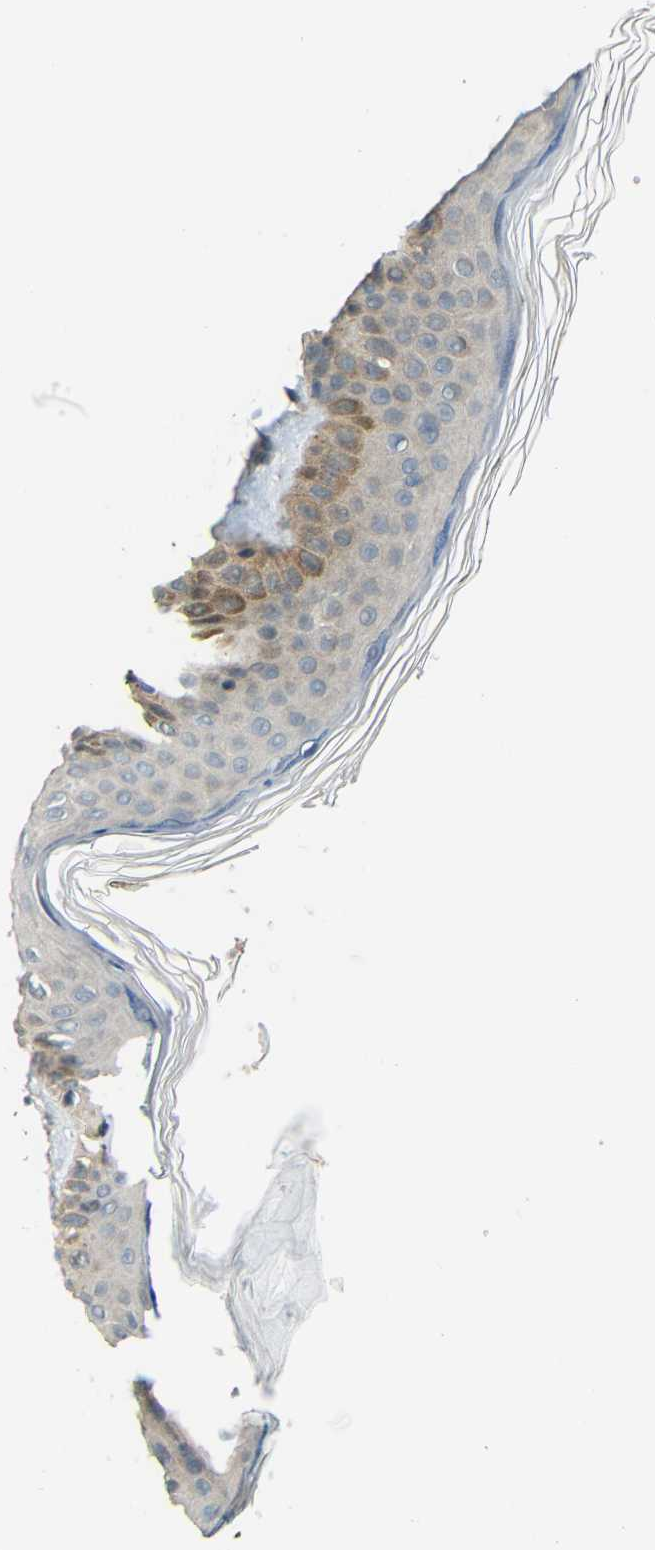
{"staining": {"intensity": "negative", "quantity": "none", "location": "none"}, "tissue": "skin", "cell_type": "Fibroblasts", "image_type": "normal", "snomed": [{"axis": "morphology", "description": "Normal tissue, NOS"}, {"axis": "topography", "description": "Skin"}], "caption": "There is no significant positivity in fibroblasts of skin. (DAB (3,3'-diaminobenzidine) immunohistochemistry (IHC), high magnification).", "gene": "STBD1", "patient": {"sex": "male", "age": 71}}